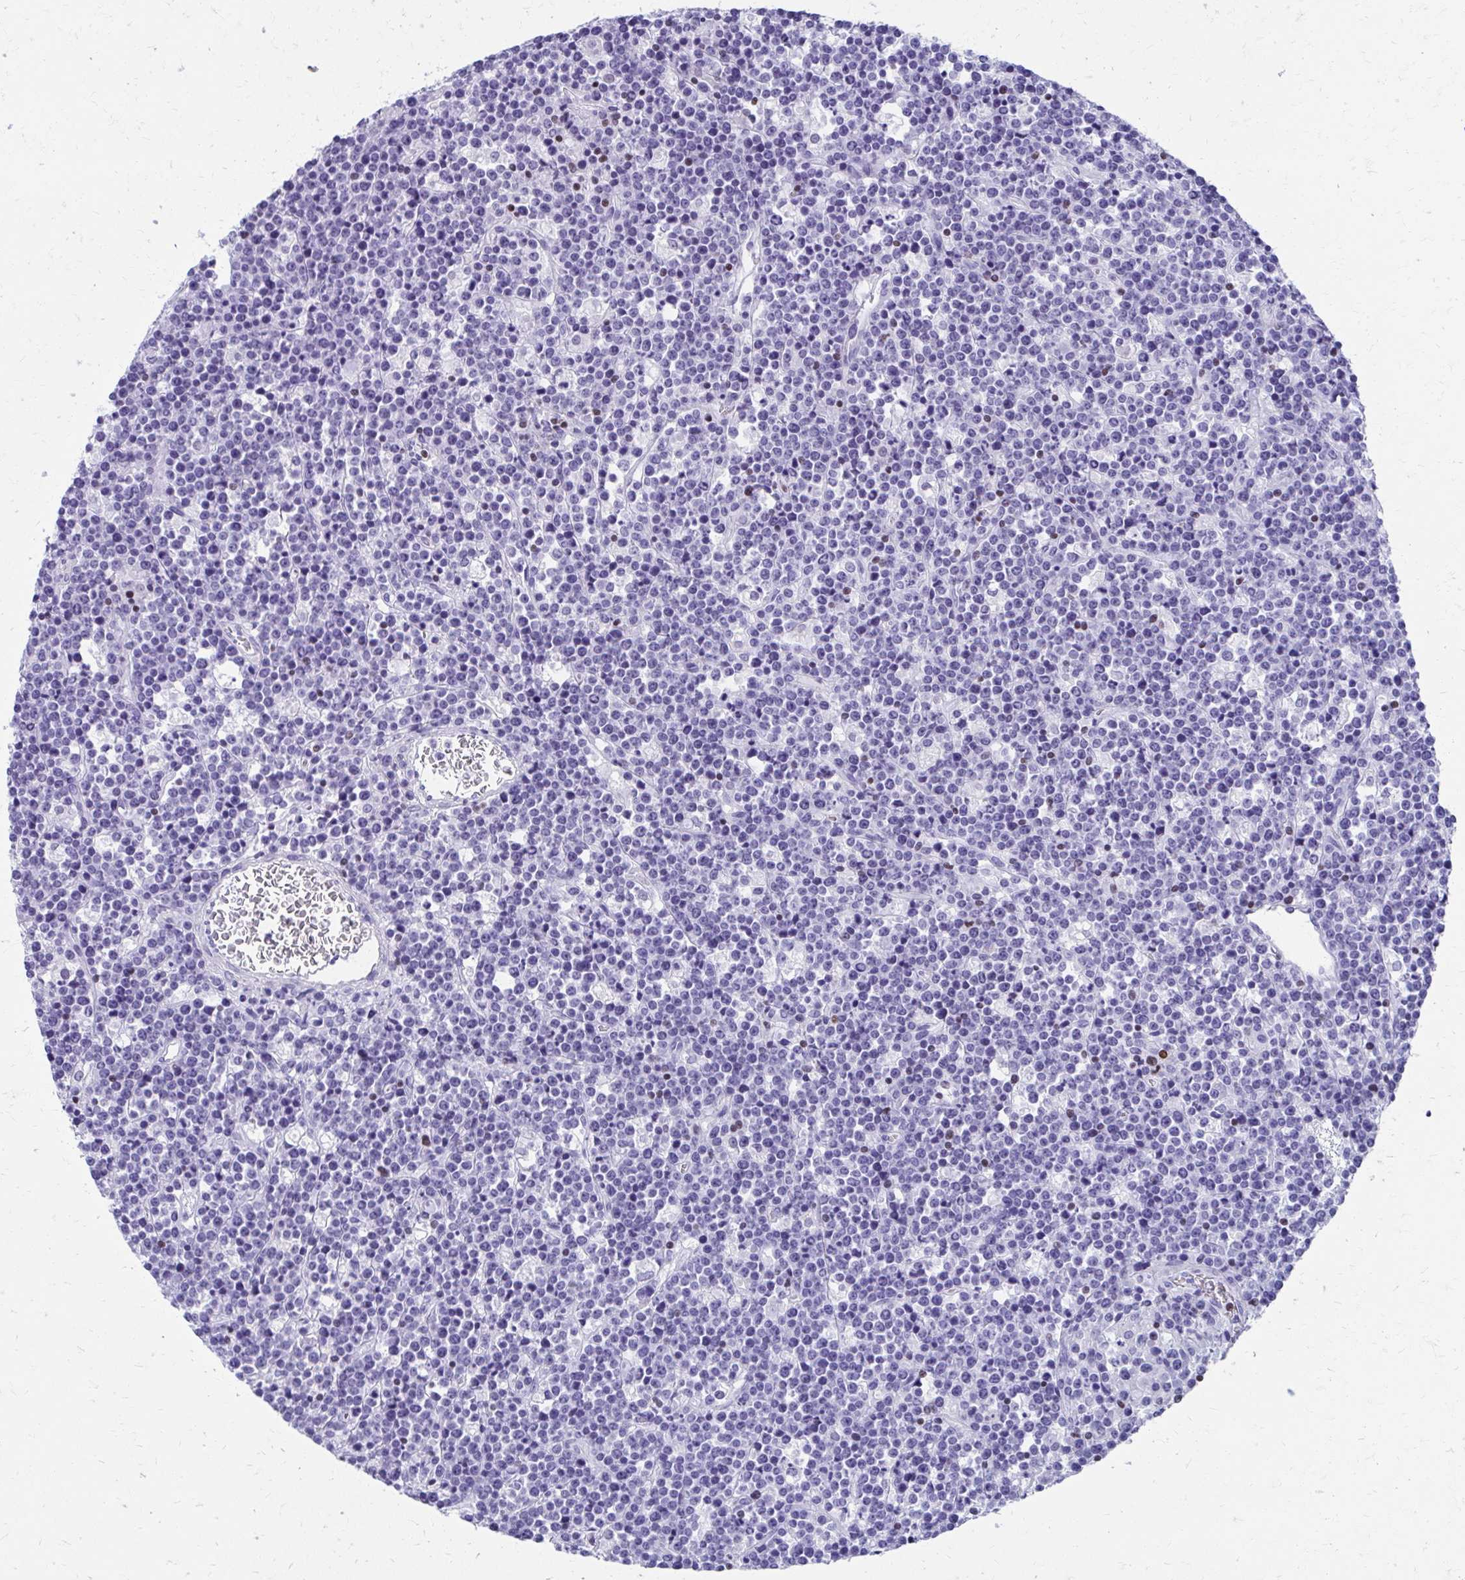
{"staining": {"intensity": "negative", "quantity": "none", "location": "none"}, "tissue": "lymphoma", "cell_type": "Tumor cells", "image_type": "cancer", "snomed": [{"axis": "morphology", "description": "Malignant lymphoma, non-Hodgkin's type, High grade"}, {"axis": "topography", "description": "Ovary"}], "caption": "A histopathology image of lymphoma stained for a protein displays no brown staining in tumor cells.", "gene": "RUNX3", "patient": {"sex": "female", "age": 56}}